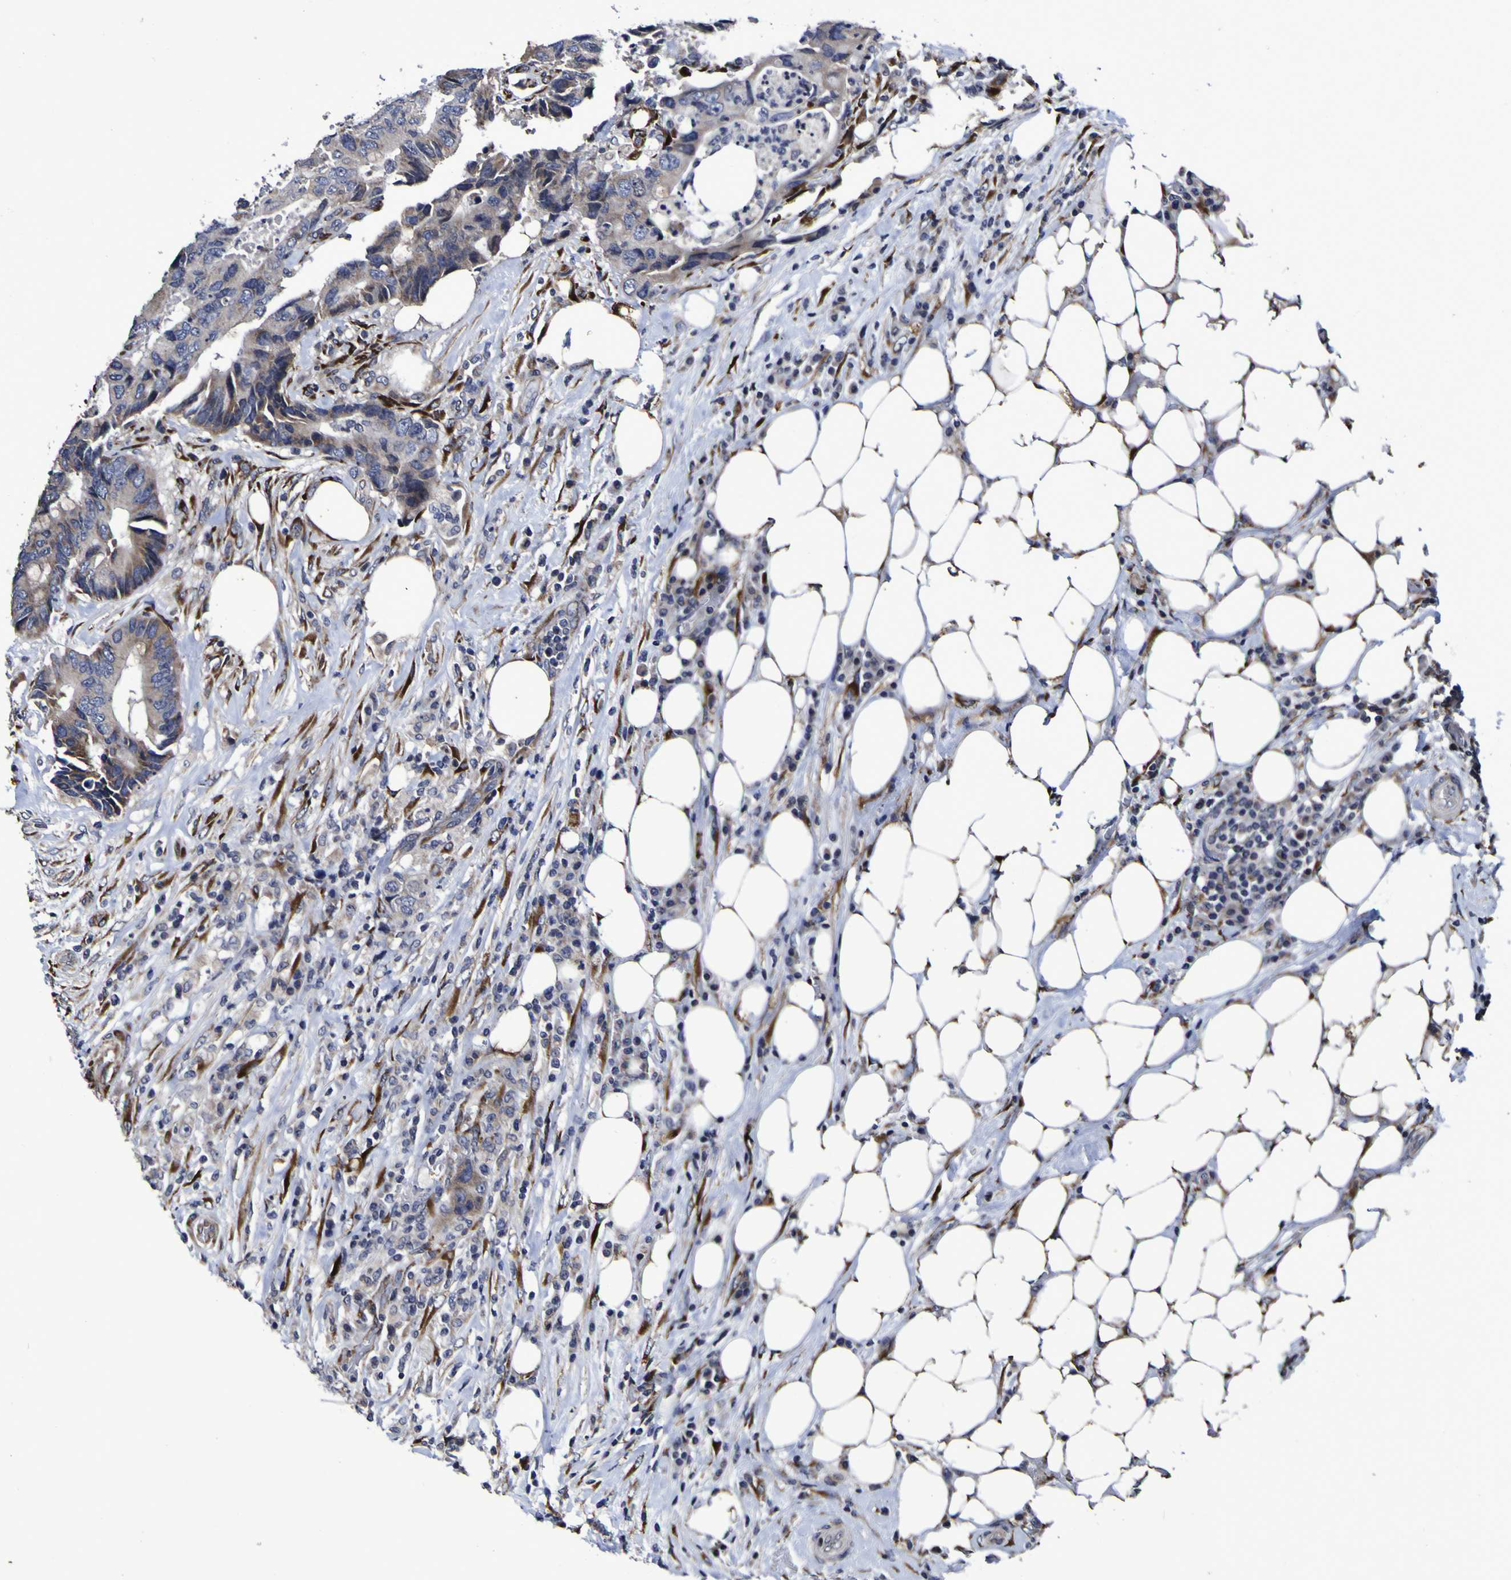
{"staining": {"intensity": "moderate", "quantity": "<25%", "location": "cytoplasmic/membranous"}, "tissue": "colorectal cancer", "cell_type": "Tumor cells", "image_type": "cancer", "snomed": [{"axis": "morphology", "description": "Adenocarcinoma, NOS"}, {"axis": "topography", "description": "Colon"}], "caption": "Immunohistochemistry (IHC) staining of colorectal cancer (adenocarcinoma), which demonstrates low levels of moderate cytoplasmic/membranous staining in about <25% of tumor cells indicating moderate cytoplasmic/membranous protein positivity. The staining was performed using DAB (brown) for protein detection and nuclei were counterstained in hematoxylin (blue).", "gene": "P3H1", "patient": {"sex": "male", "age": 71}}